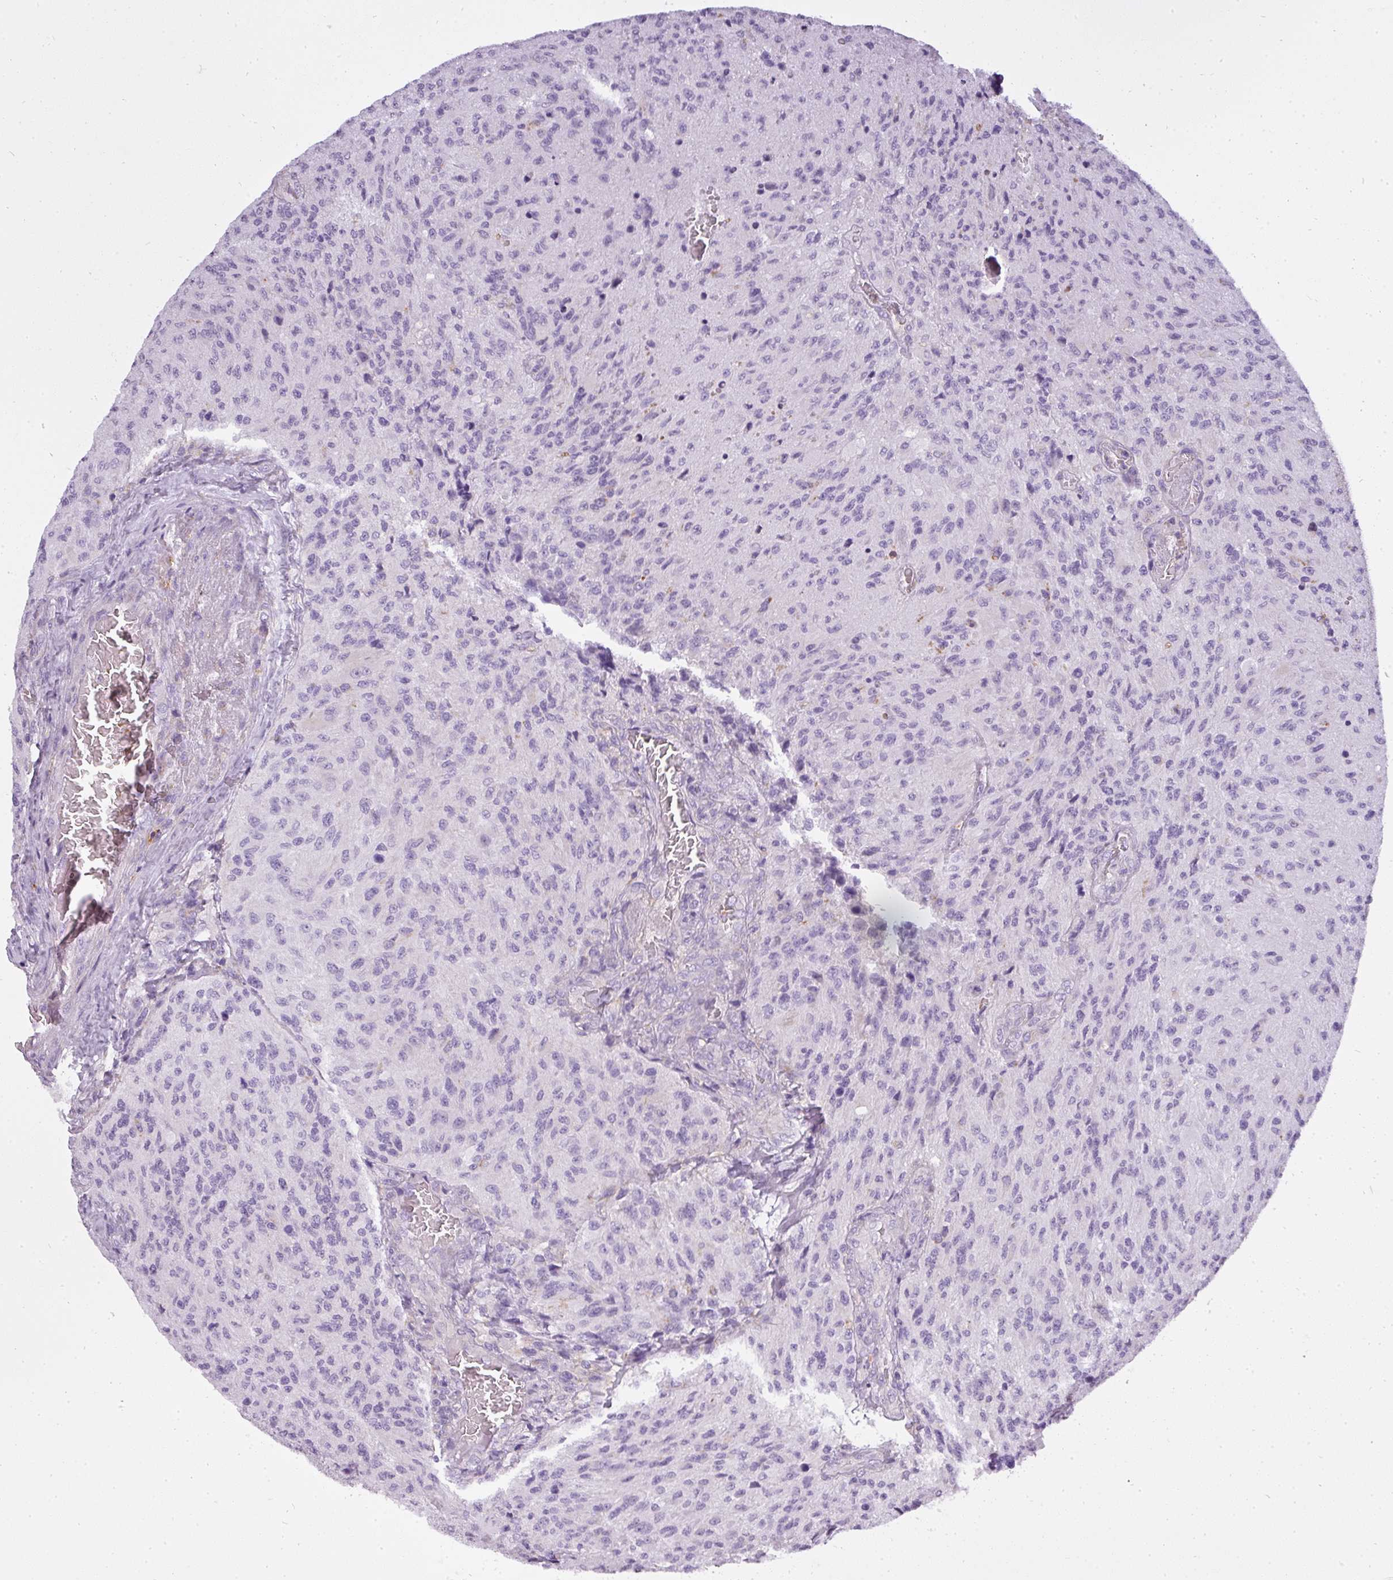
{"staining": {"intensity": "negative", "quantity": "none", "location": "none"}, "tissue": "glioma", "cell_type": "Tumor cells", "image_type": "cancer", "snomed": [{"axis": "morphology", "description": "Normal tissue, NOS"}, {"axis": "morphology", "description": "Glioma, malignant, High grade"}, {"axis": "topography", "description": "Cerebral cortex"}], "caption": "IHC micrograph of human glioma stained for a protein (brown), which demonstrates no staining in tumor cells. (Brightfield microscopy of DAB (3,3'-diaminobenzidine) immunohistochemistry at high magnification).", "gene": "ATP6V1D", "patient": {"sex": "male", "age": 56}}